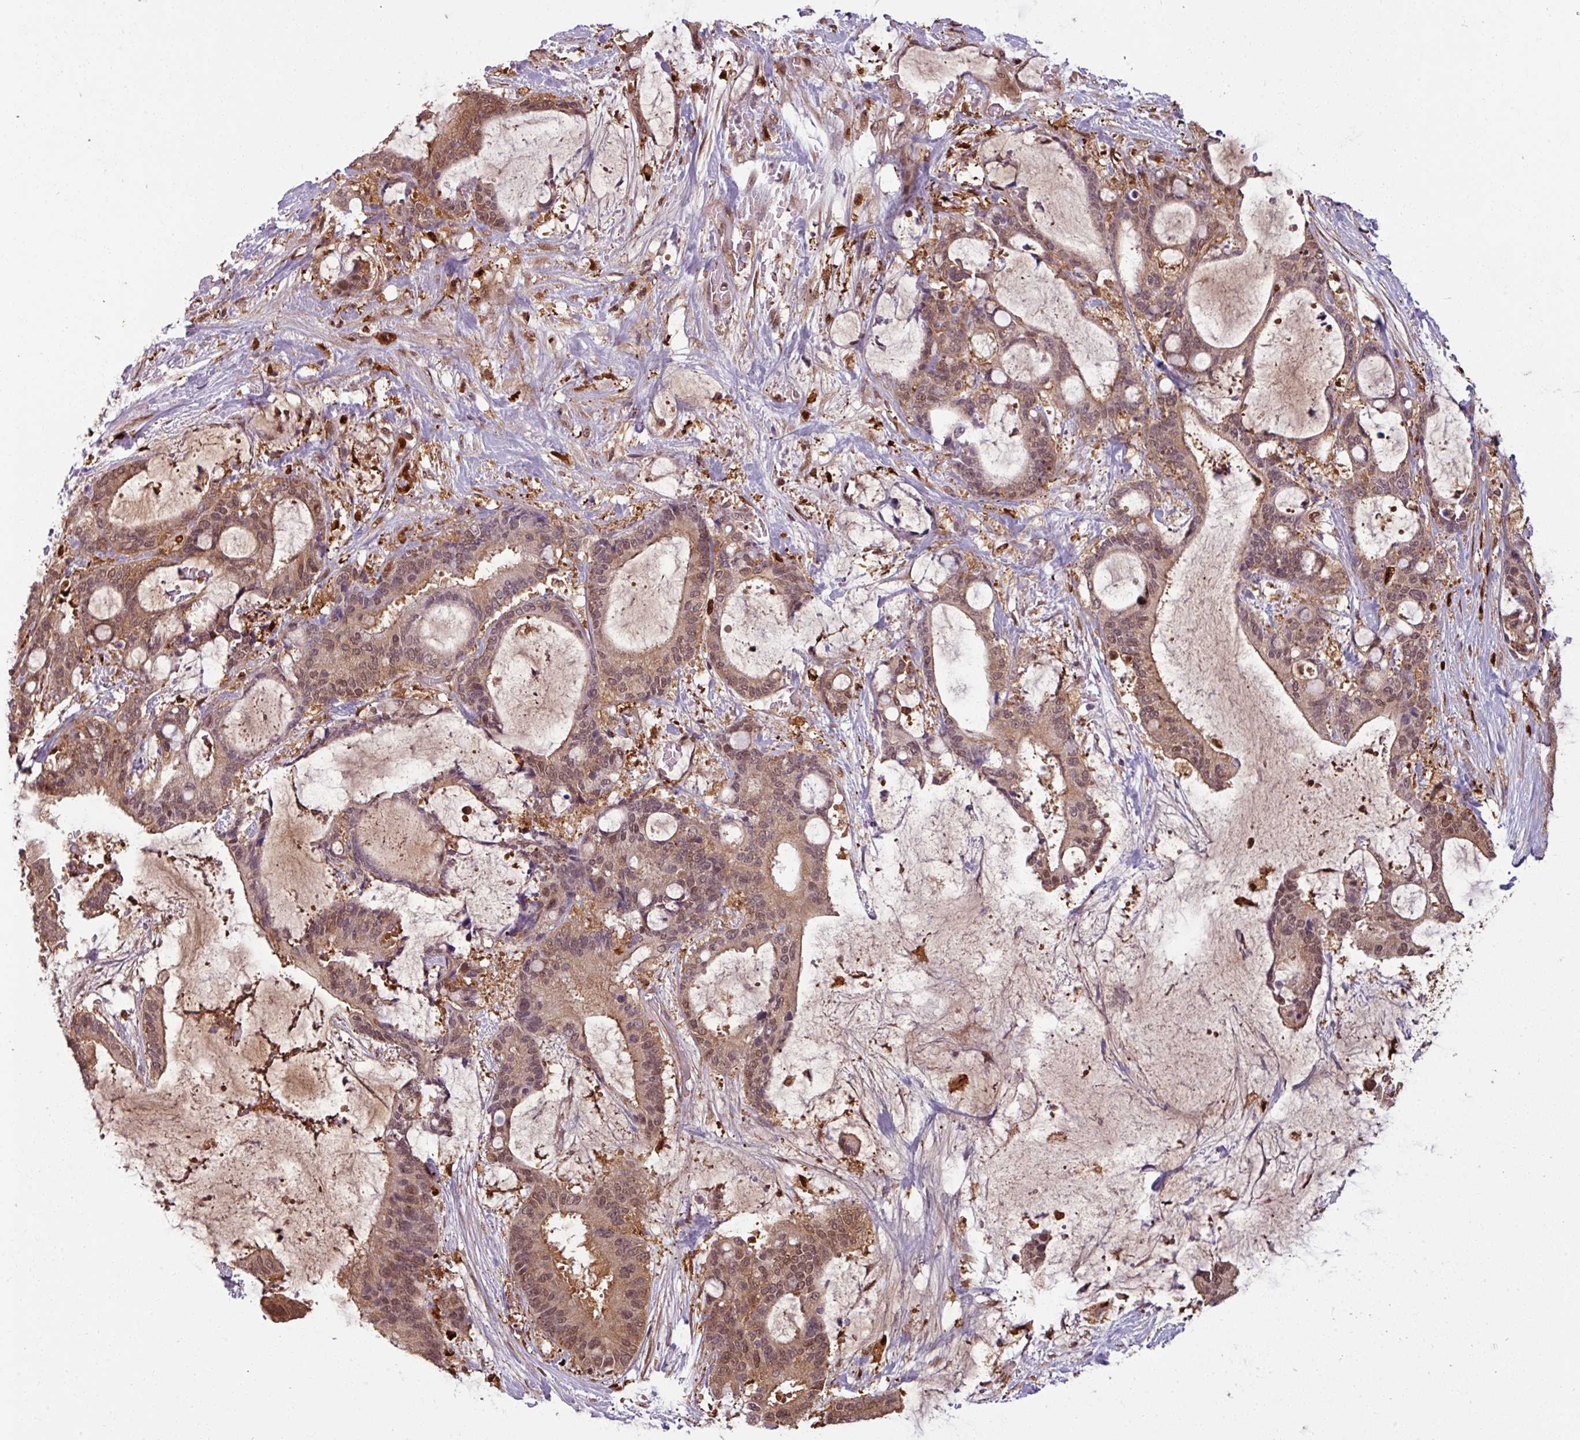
{"staining": {"intensity": "moderate", "quantity": ">75%", "location": "cytoplasmic/membranous,nuclear"}, "tissue": "liver cancer", "cell_type": "Tumor cells", "image_type": "cancer", "snomed": [{"axis": "morphology", "description": "Normal tissue, NOS"}, {"axis": "morphology", "description": "Cholangiocarcinoma"}, {"axis": "topography", "description": "Liver"}, {"axis": "topography", "description": "Peripheral nerve tissue"}], "caption": "Human liver cancer stained for a protein (brown) exhibits moderate cytoplasmic/membranous and nuclear positive expression in approximately >75% of tumor cells.", "gene": "KCTD11", "patient": {"sex": "female", "age": 73}}